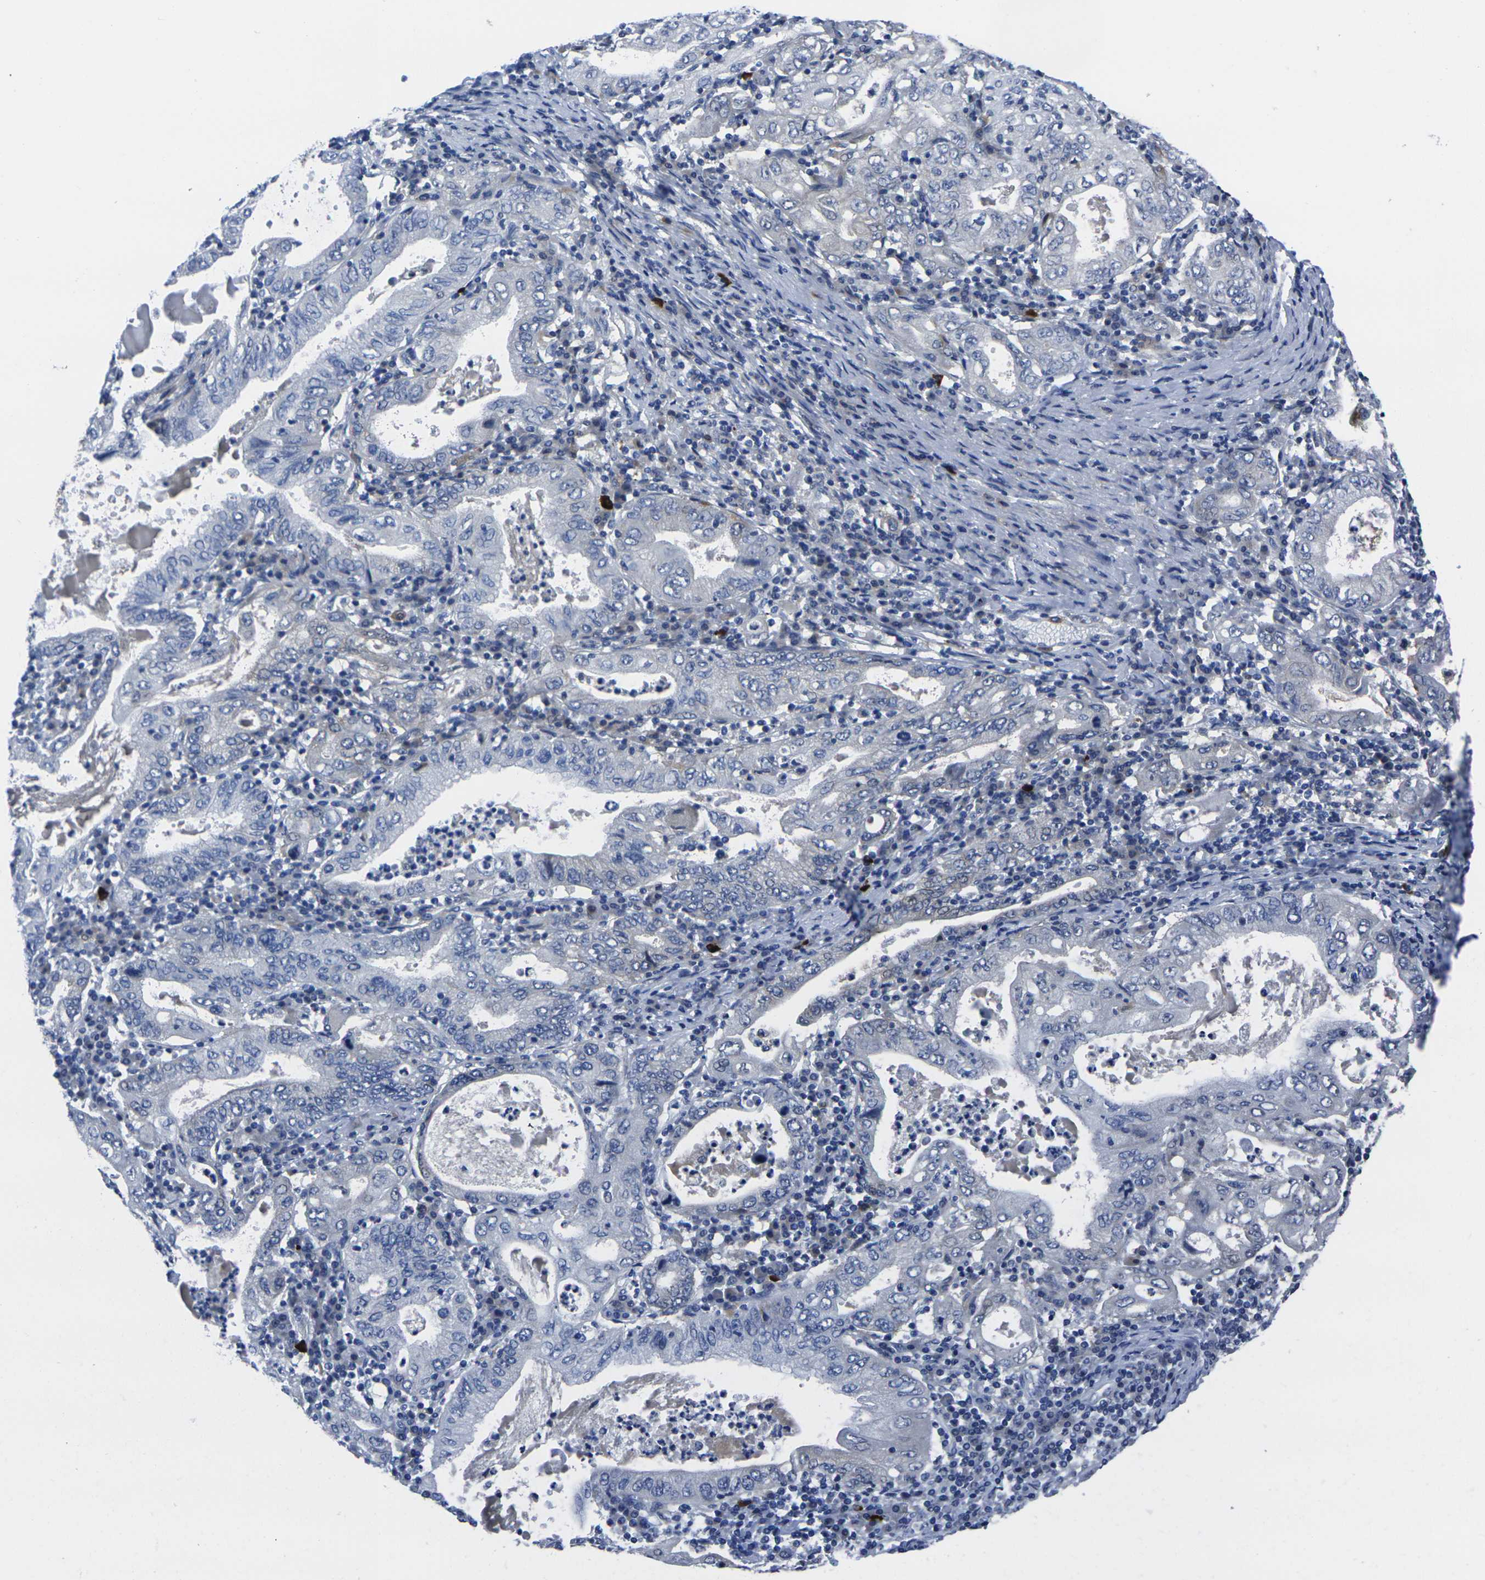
{"staining": {"intensity": "negative", "quantity": "none", "location": "none"}, "tissue": "stomach cancer", "cell_type": "Tumor cells", "image_type": "cancer", "snomed": [{"axis": "morphology", "description": "Normal tissue, NOS"}, {"axis": "morphology", "description": "Adenocarcinoma, NOS"}, {"axis": "topography", "description": "Esophagus"}, {"axis": "topography", "description": "Stomach, upper"}, {"axis": "topography", "description": "Peripheral nerve tissue"}], "caption": "High magnification brightfield microscopy of stomach adenocarcinoma stained with DAB (brown) and counterstained with hematoxylin (blue): tumor cells show no significant staining. Nuclei are stained in blue.", "gene": "EIF4A1", "patient": {"sex": "male", "age": 62}}